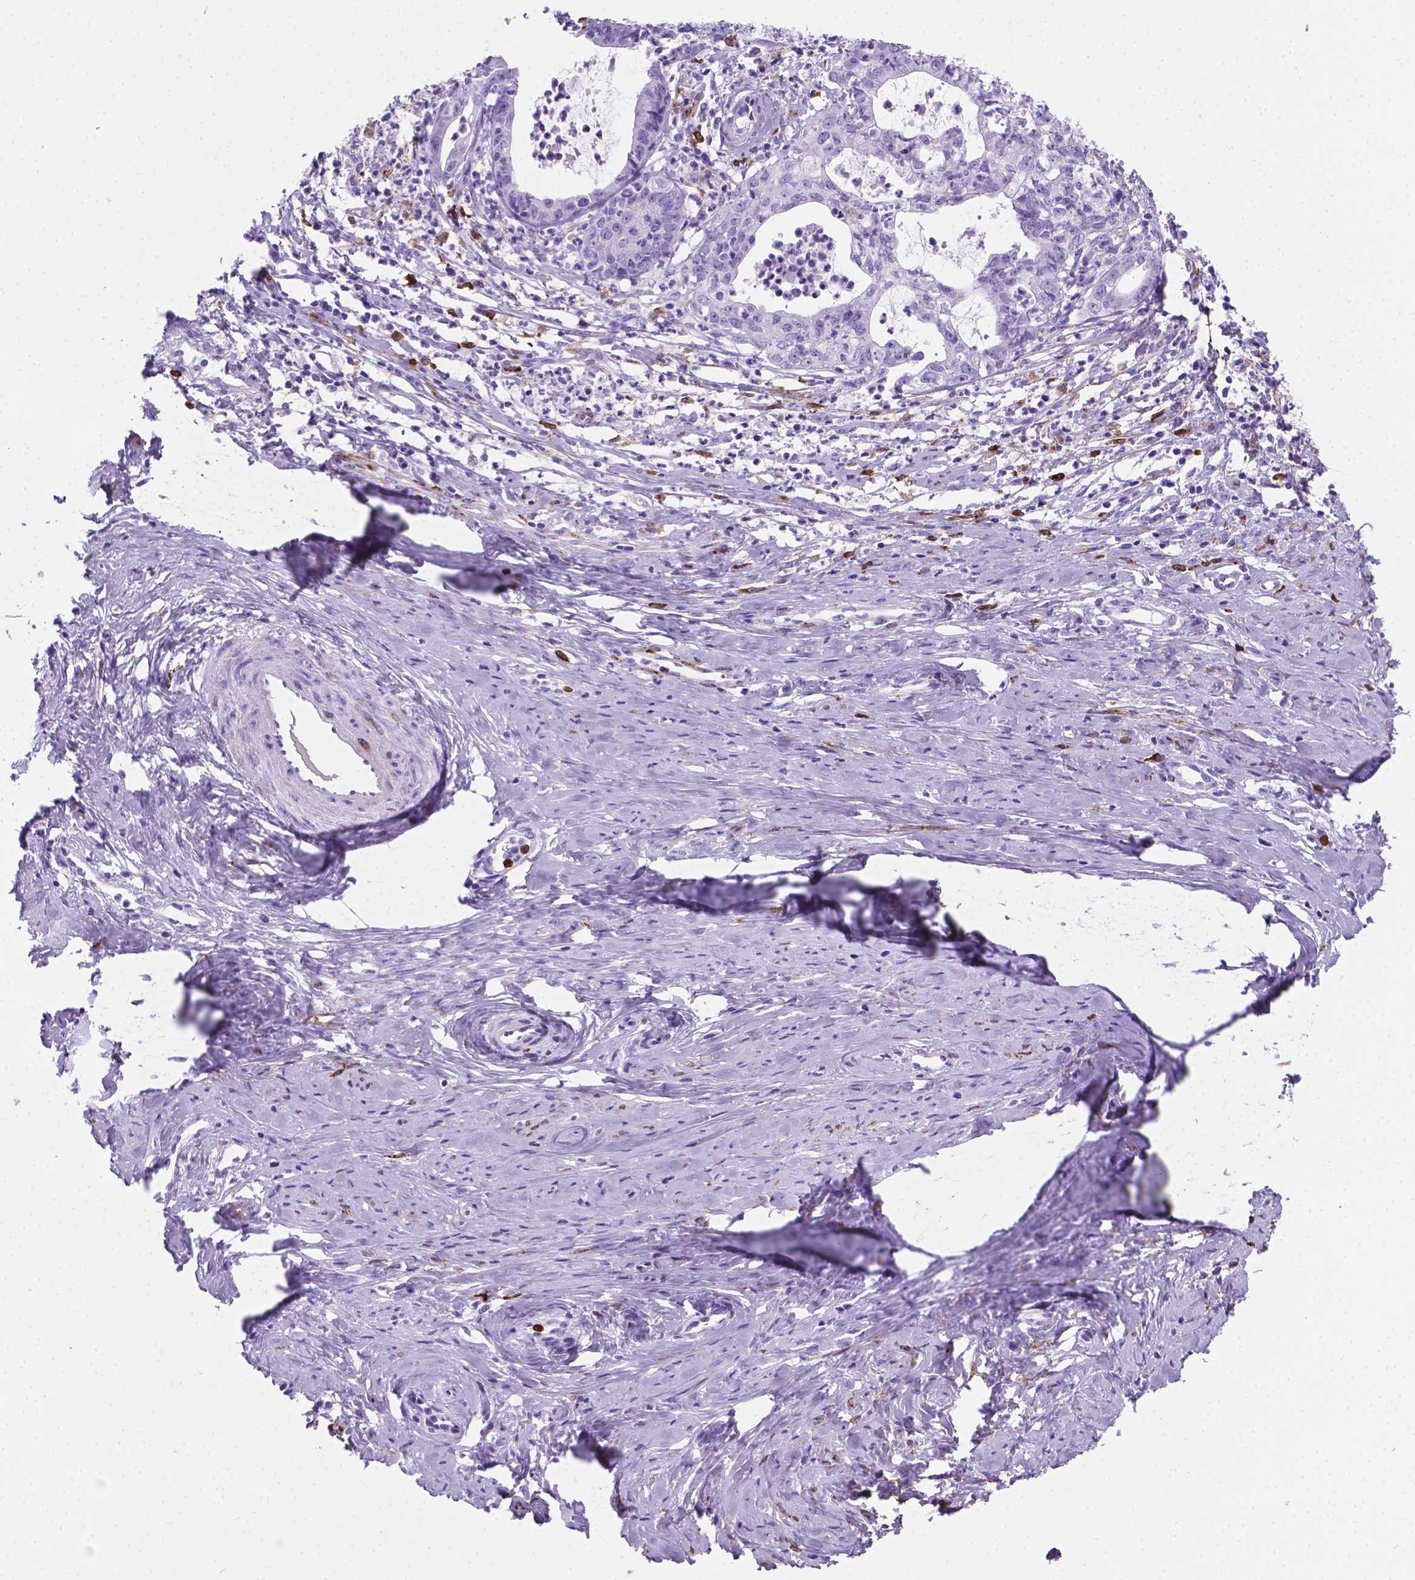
{"staining": {"intensity": "negative", "quantity": "none", "location": "none"}, "tissue": "cervical cancer", "cell_type": "Tumor cells", "image_type": "cancer", "snomed": [{"axis": "morphology", "description": "Normal tissue, NOS"}, {"axis": "morphology", "description": "Adenocarcinoma, NOS"}, {"axis": "topography", "description": "Cervix"}], "caption": "Tumor cells are negative for protein expression in human cervical adenocarcinoma. (Stains: DAB (3,3'-diaminobenzidine) immunohistochemistry (IHC) with hematoxylin counter stain, Microscopy: brightfield microscopy at high magnification).", "gene": "MACF1", "patient": {"sex": "female", "age": 38}}